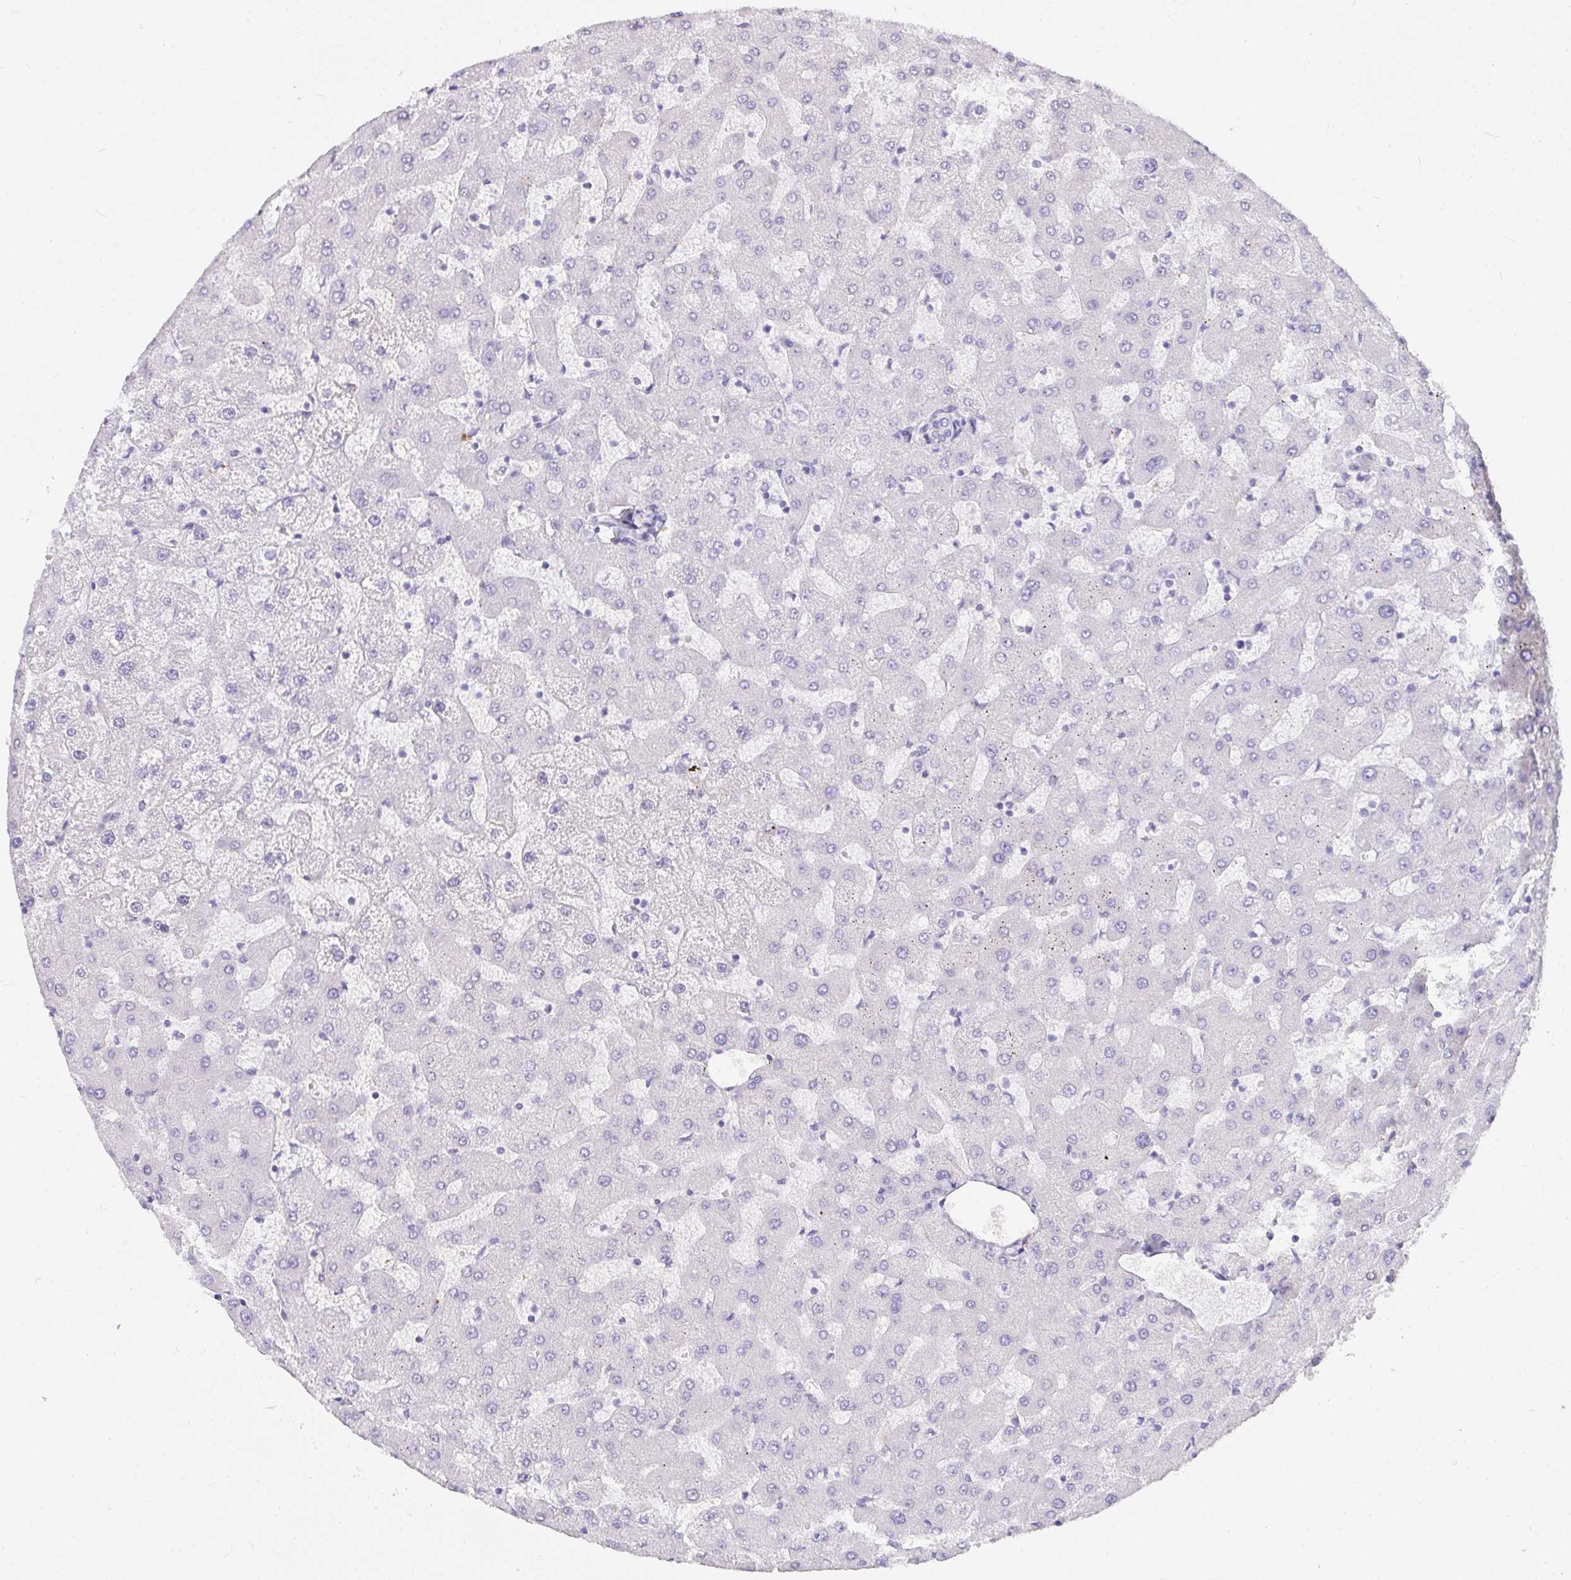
{"staining": {"intensity": "negative", "quantity": "none", "location": "none"}, "tissue": "liver", "cell_type": "Cholangiocytes", "image_type": "normal", "snomed": [{"axis": "morphology", "description": "Normal tissue, NOS"}, {"axis": "topography", "description": "Liver"}], "caption": "Immunohistochemistry (IHC) image of normal liver: human liver stained with DAB (3,3'-diaminobenzidine) exhibits no significant protein positivity in cholangiocytes.", "gene": "OR5J2", "patient": {"sex": "female", "age": 63}}